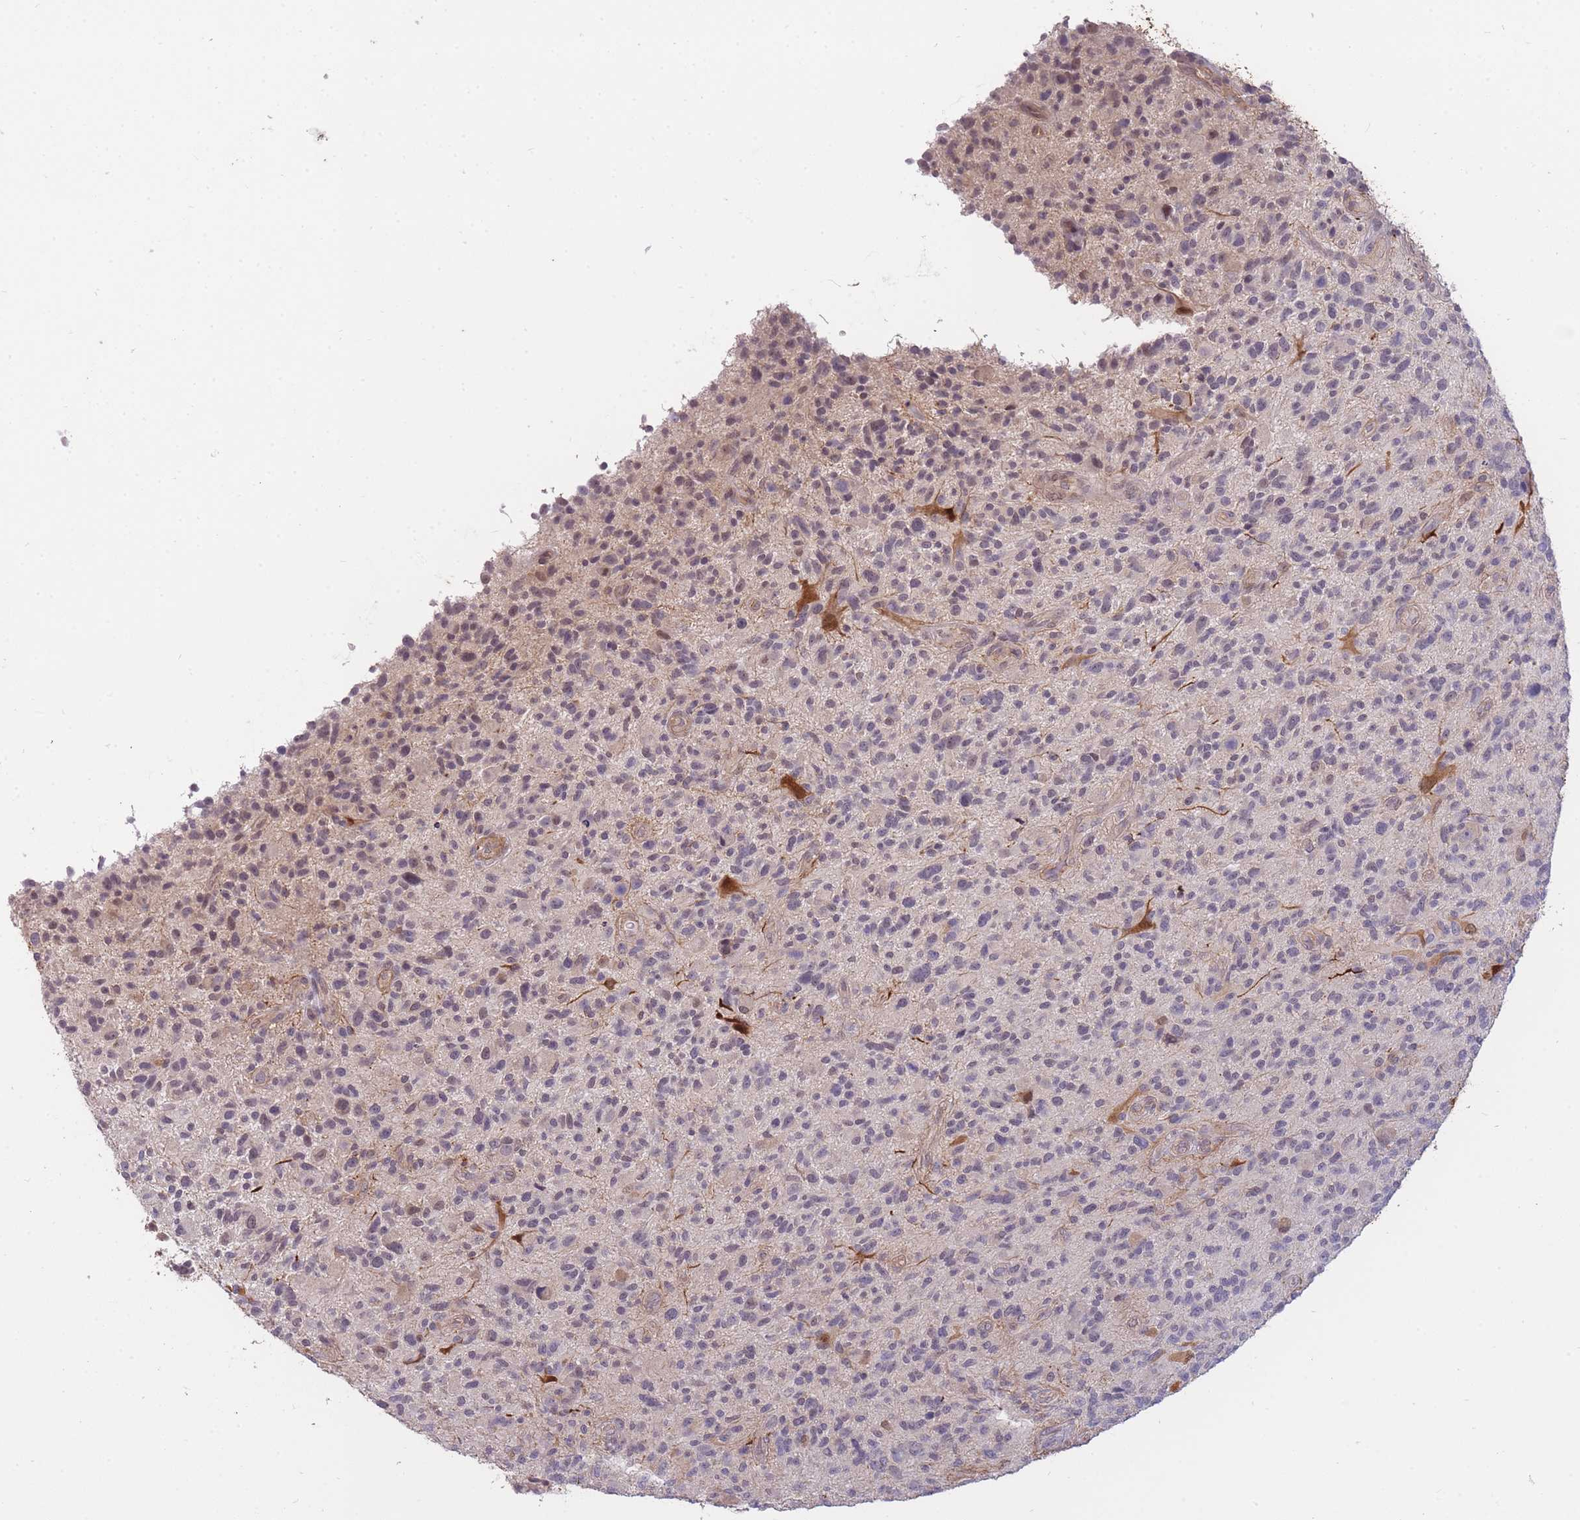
{"staining": {"intensity": "negative", "quantity": "none", "location": "none"}, "tissue": "glioma", "cell_type": "Tumor cells", "image_type": "cancer", "snomed": [{"axis": "morphology", "description": "Glioma, malignant, High grade"}, {"axis": "topography", "description": "Brain"}], "caption": "A high-resolution micrograph shows IHC staining of glioma, which exhibits no significant staining in tumor cells.", "gene": "SMC6", "patient": {"sex": "male", "age": 47}}